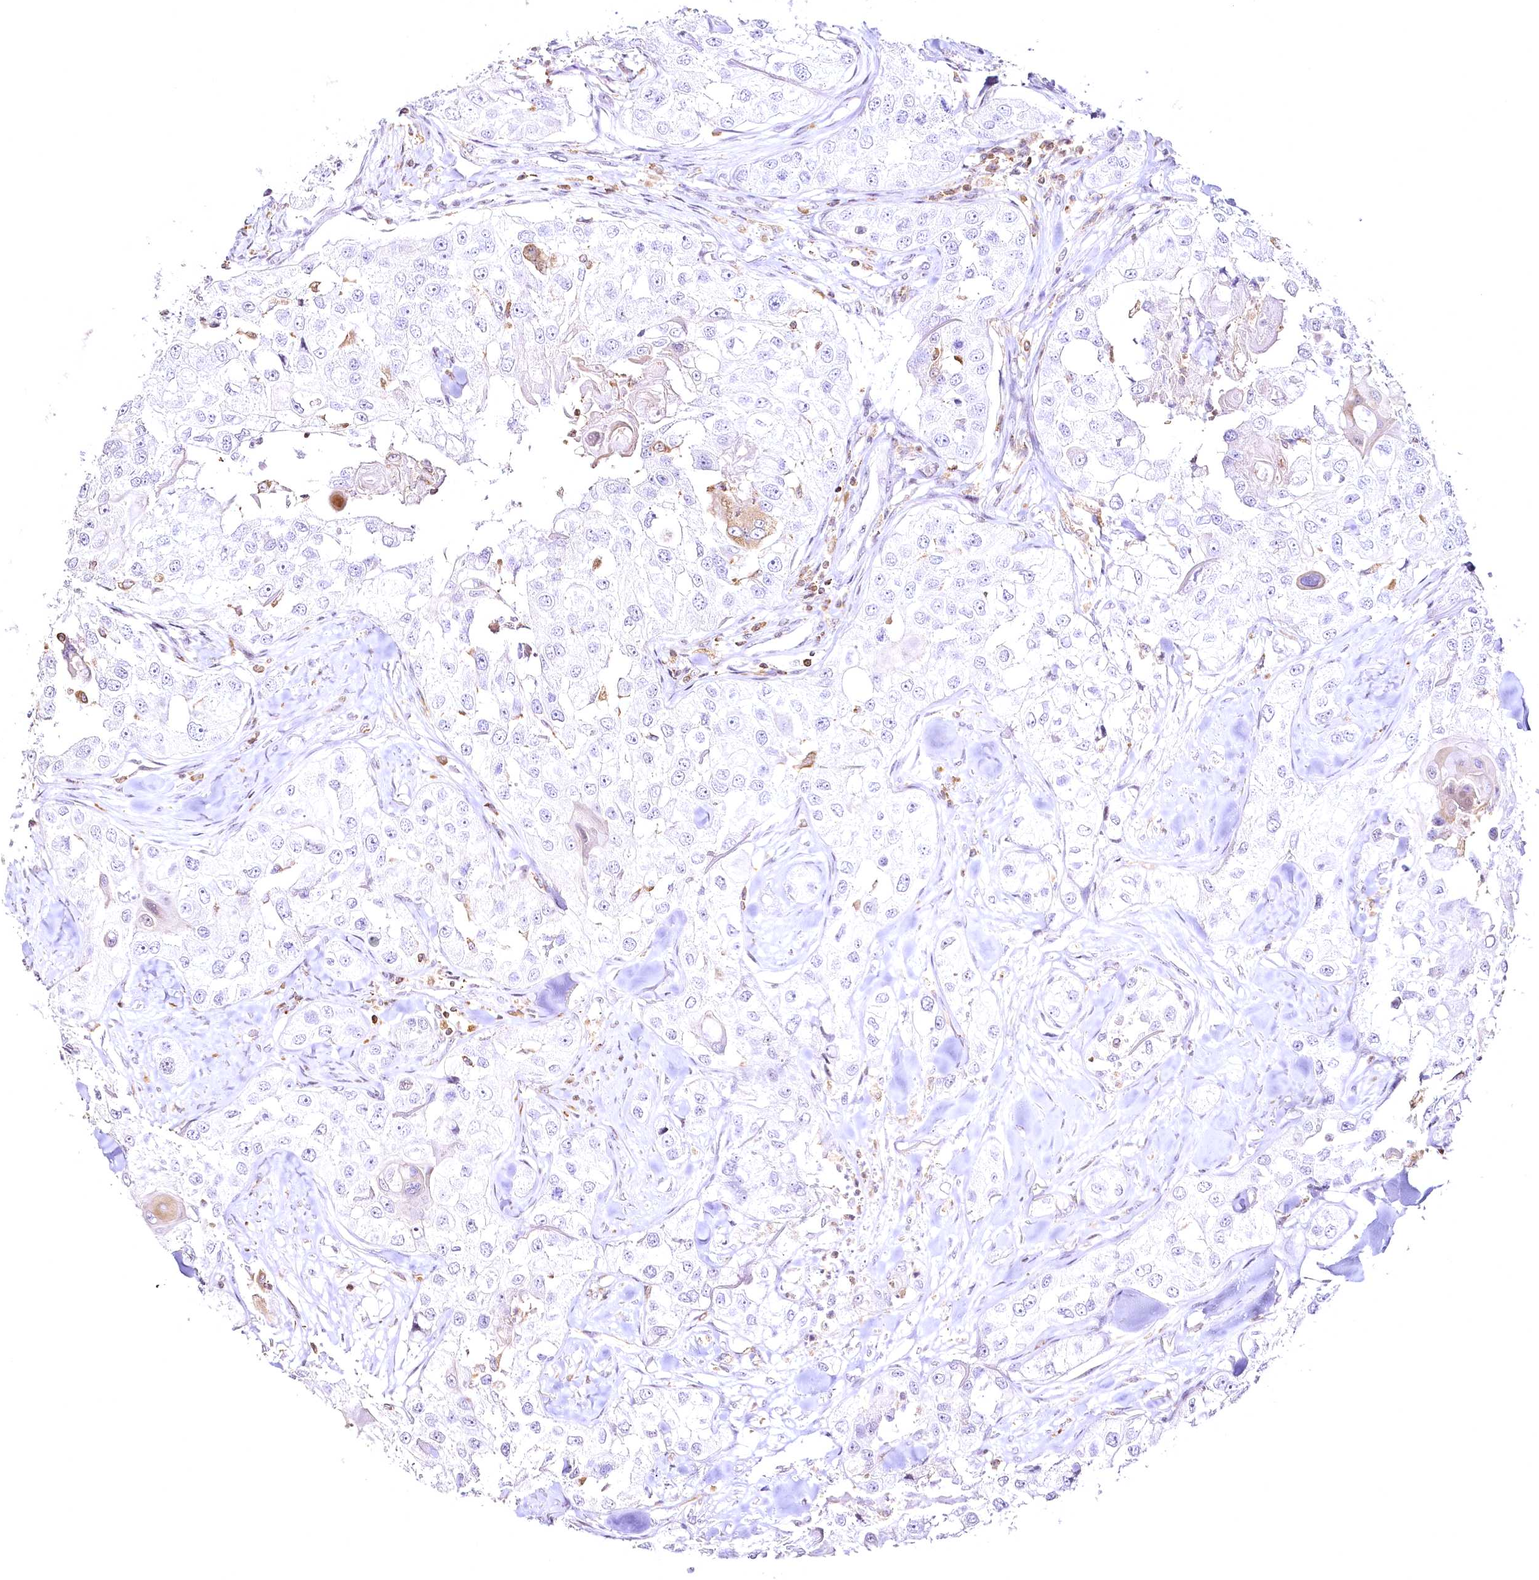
{"staining": {"intensity": "negative", "quantity": "none", "location": "none"}, "tissue": "head and neck cancer", "cell_type": "Tumor cells", "image_type": "cancer", "snomed": [{"axis": "morphology", "description": "Normal tissue, NOS"}, {"axis": "morphology", "description": "Squamous cell carcinoma, NOS"}, {"axis": "topography", "description": "Skeletal muscle"}, {"axis": "topography", "description": "Head-Neck"}], "caption": "Immunohistochemical staining of head and neck cancer (squamous cell carcinoma) displays no significant staining in tumor cells.", "gene": "DOCK2", "patient": {"sex": "male", "age": 51}}